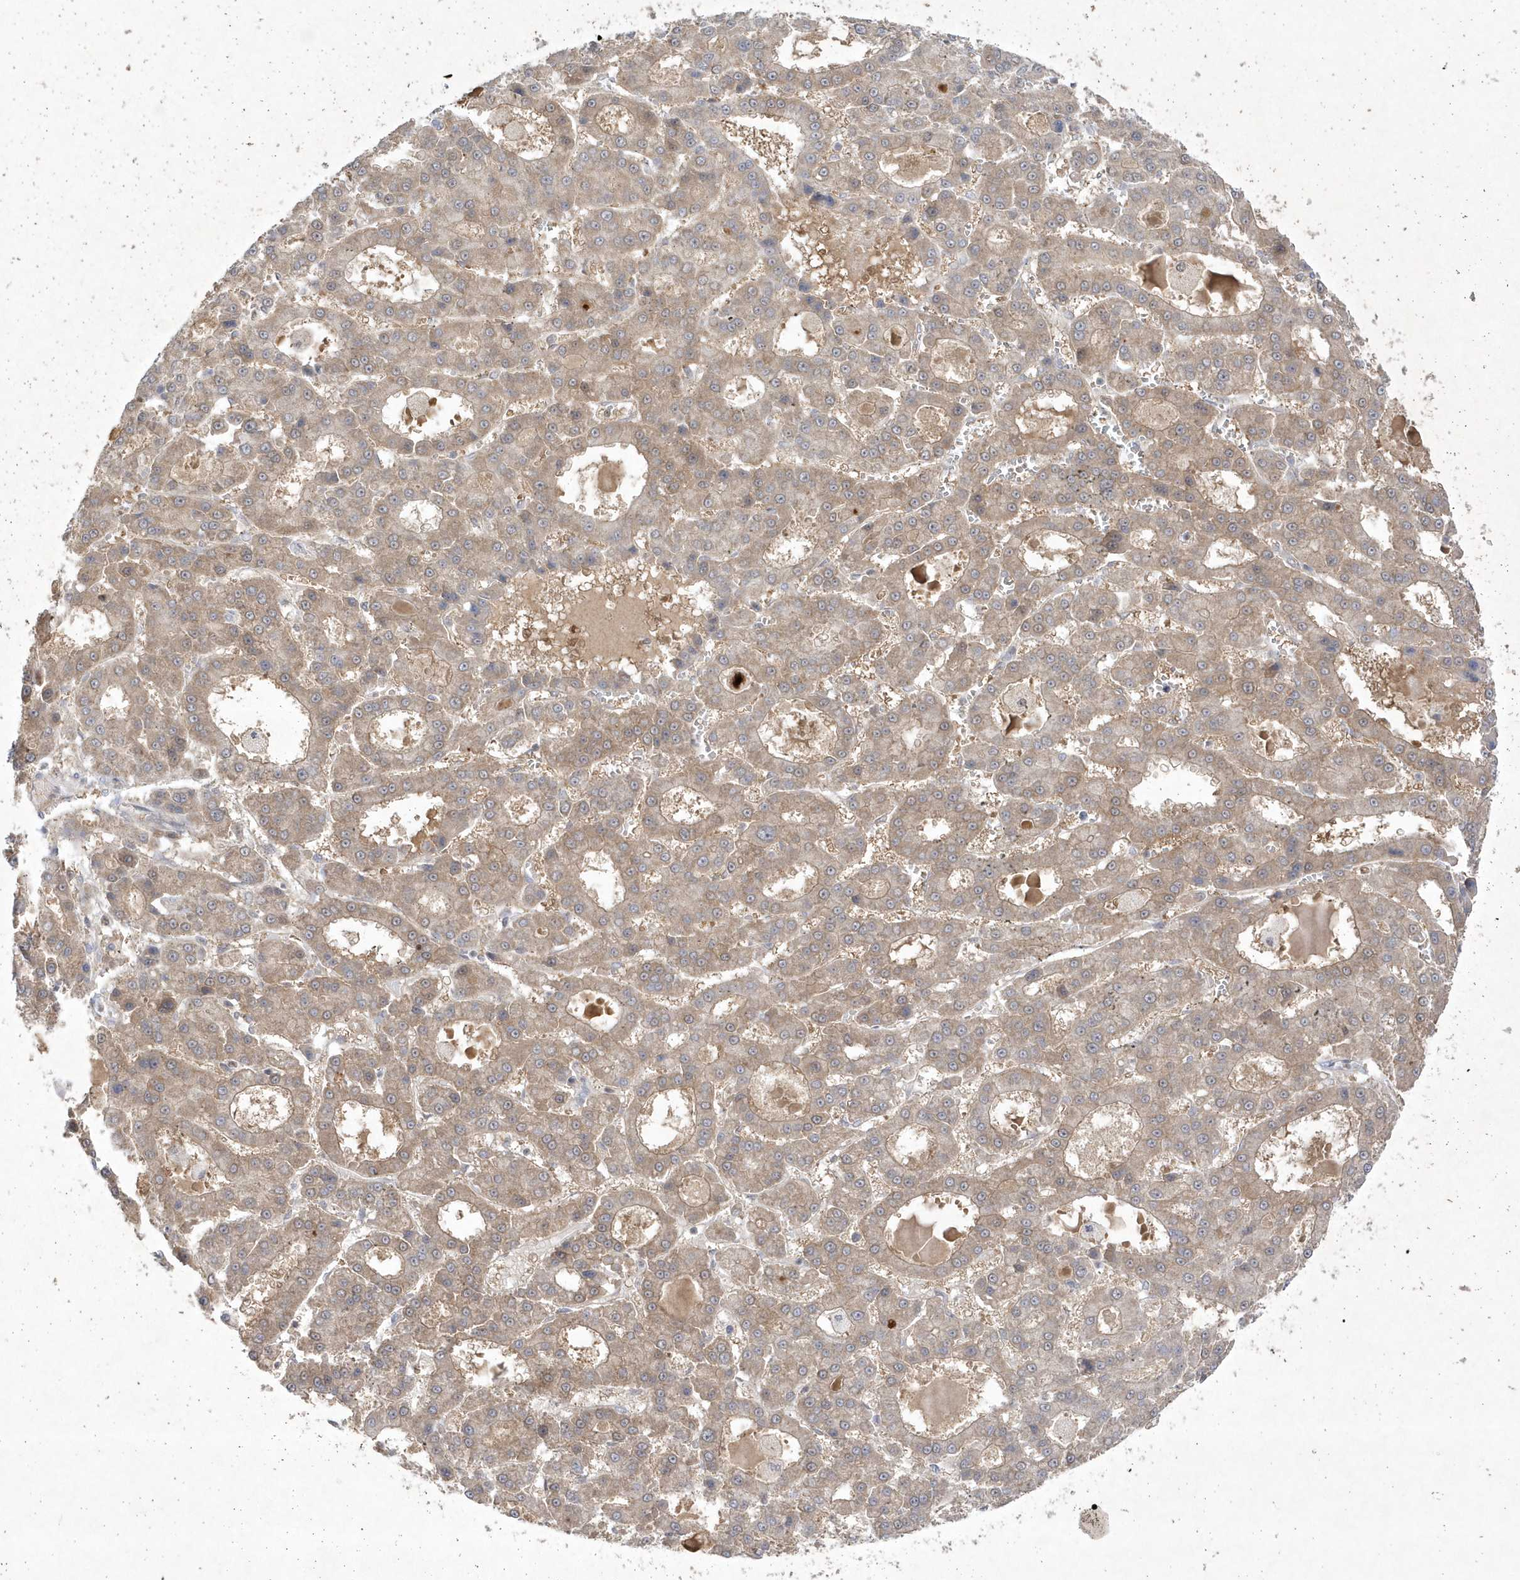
{"staining": {"intensity": "weak", "quantity": ">75%", "location": "cytoplasmic/membranous"}, "tissue": "liver cancer", "cell_type": "Tumor cells", "image_type": "cancer", "snomed": [{"axis": "morphology", "description": "Carcinoma, Hepatocellular, NOS"}, {"axis": "topography", "description": "Liver"}], "caption": "Immunohistochemical staining of liver cancer exhibits low levels of weak cytoplasmic/membranous staining in about >75% of tumor cells.", "gene": "CPSF3", "patient": {"sex": "male", "age": 70}}